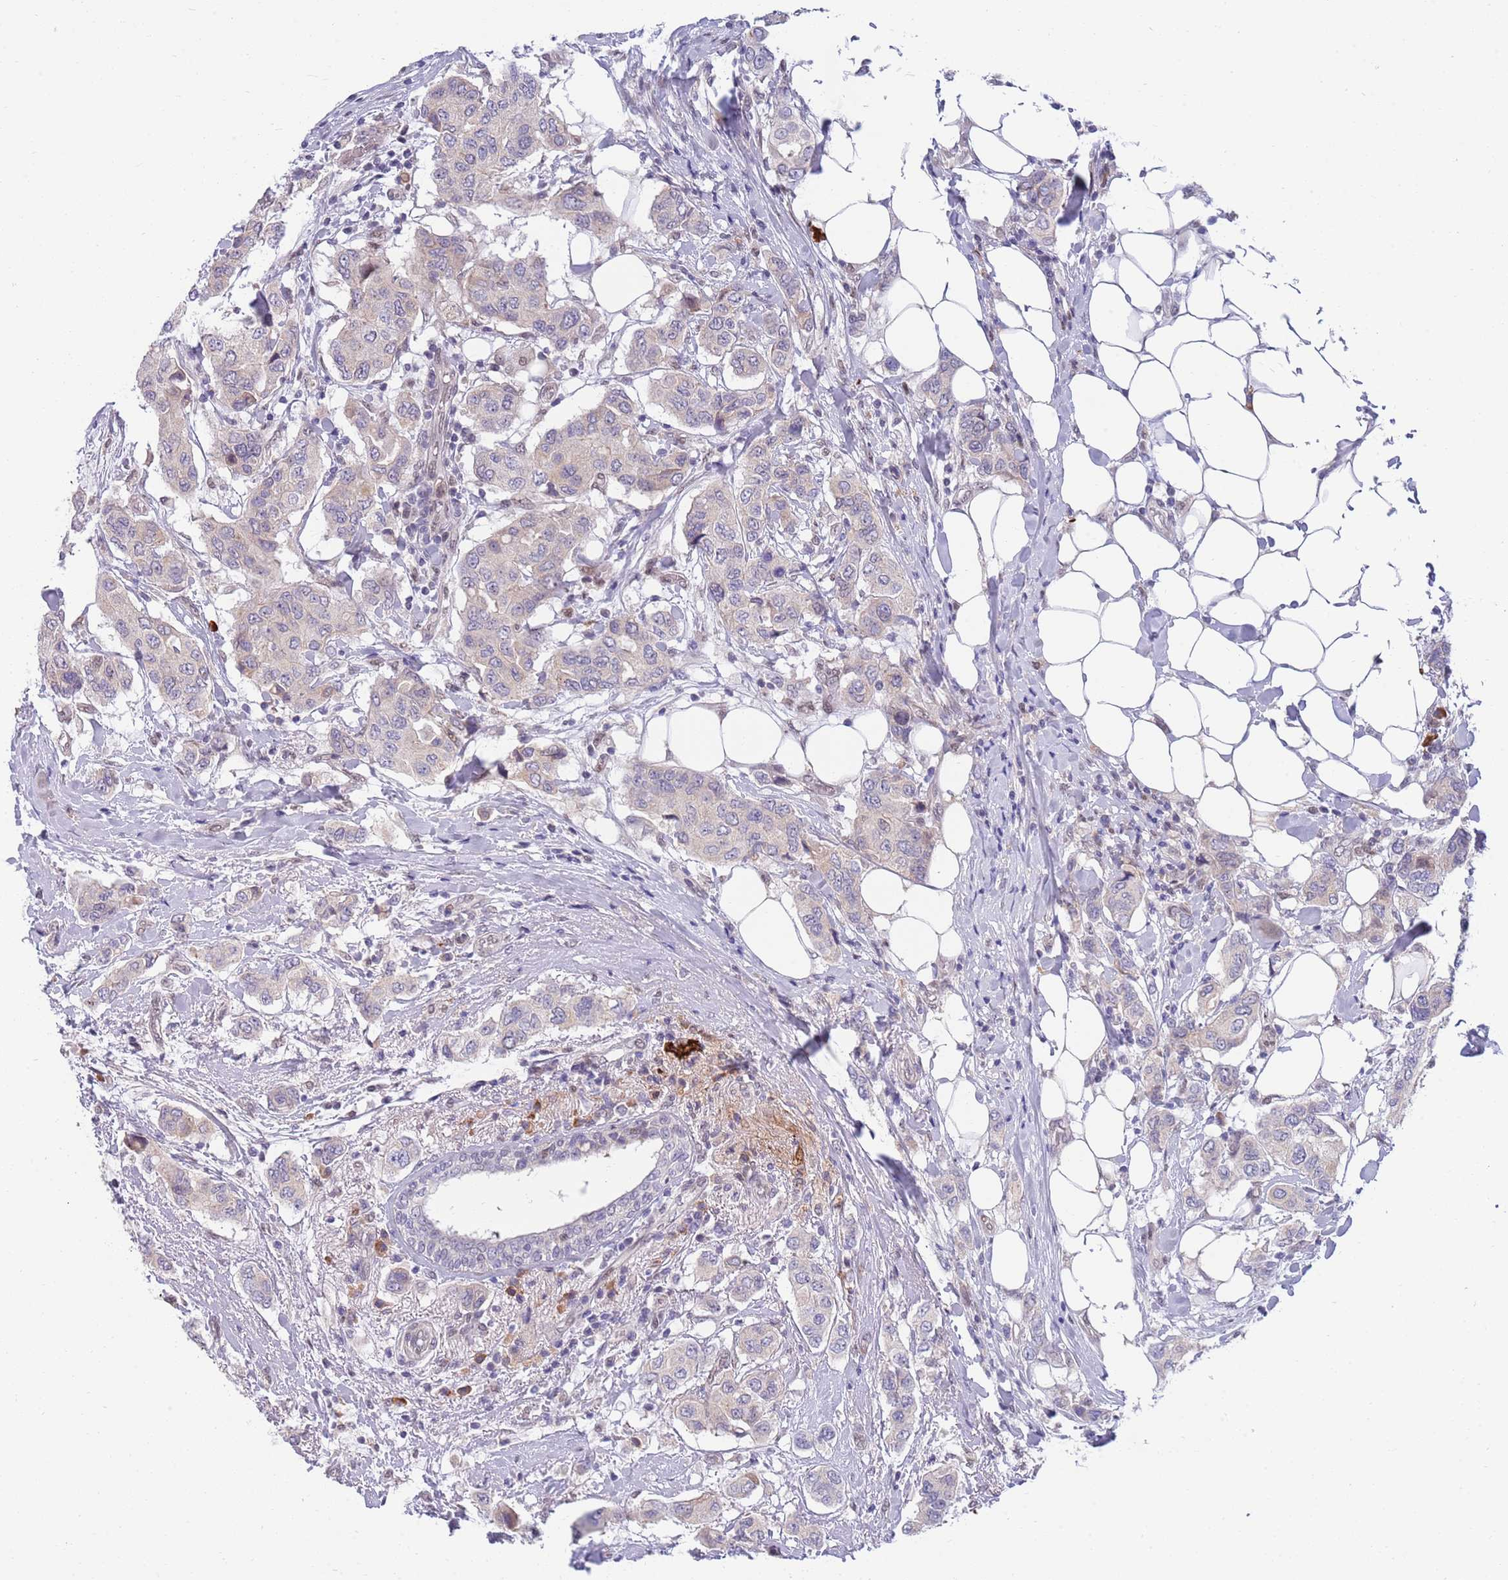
{"staining": {"intensity": "negative", "quantity": "none", "location": "none"}, "tissue": "breast cancer", "cell_type": "Tumor cells", "image_type": "cancer", "snomed": [{"axis": "morphology", "description": "Lobular carcinoma"}, {"axis": "topography", "description": "Breast"}], "caption": "Protein analysis of lobular carcinoma (breast) displays no significant expression in tumor cells. (DAB (3,3'-diaminobenzidine) immunohistochemistry (IHC) with hematoxylin counter stain).", "gene": "NLRP6", "patient": {"sex": "female", "age": 51}}